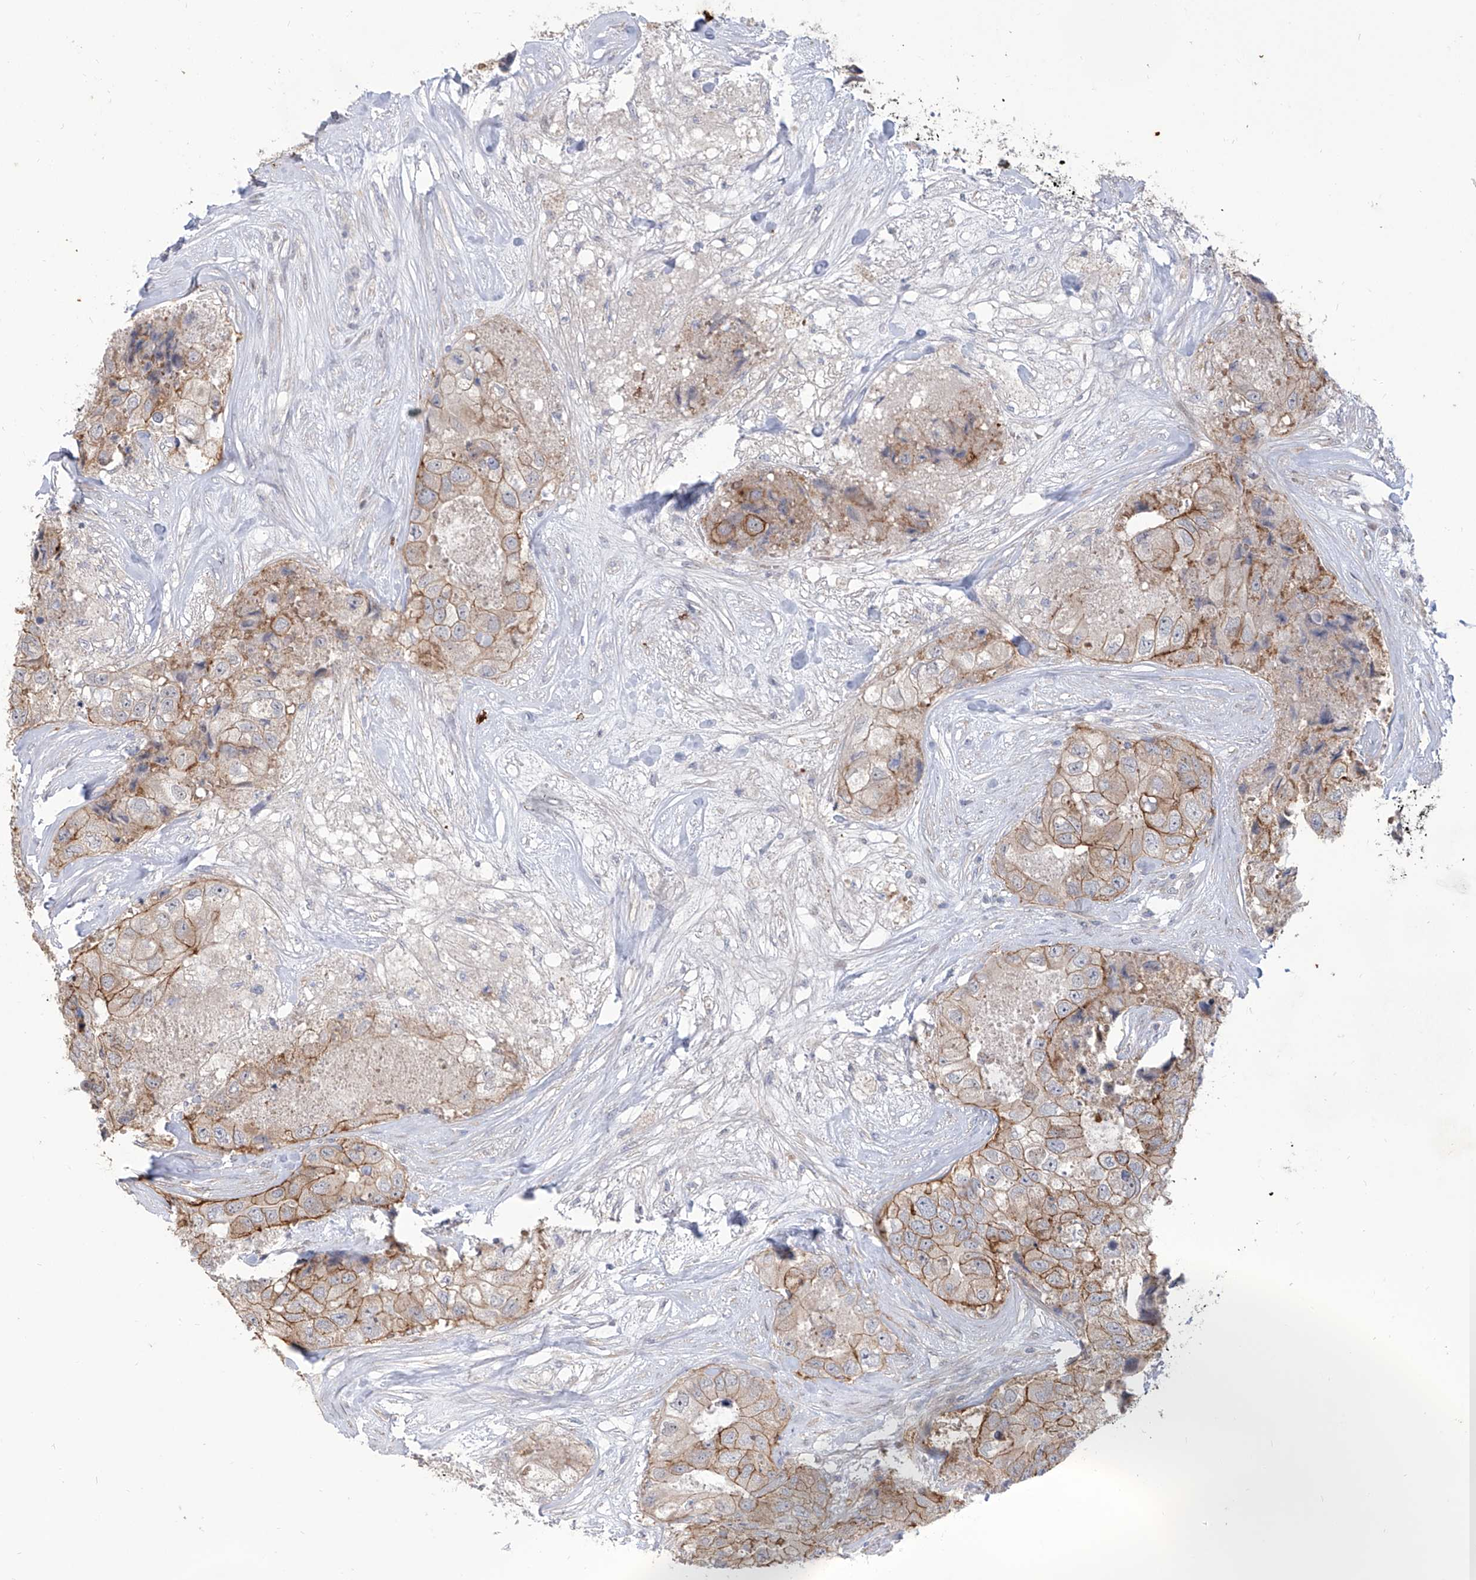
{"staining": {"intensity": "moderate", "quantity": "25%-75%", "location": "cytoplasmic/membranous"}, "tissue": "breast cancer", "cell_type": "Tumor cells", "image_type": "cancer", "snomed": [{"axis": "morphology", "description": "Duct carcinoma"}, {"axis": "topography", "description": "Breast"}], "caption": "Immunohistochemistry micrograph of neoplastic tissue: human infiltrating ductal carcinoma (breast) stained using IHC demonstrates medium levels of moderate protein expression localized specifically in the cytoplasmic/membranous of tumor cells, appearing as a cytoplasmic/membranous brown color.", "gene": "LRRC1", "patient": {"sex": "female", "age": 62}}